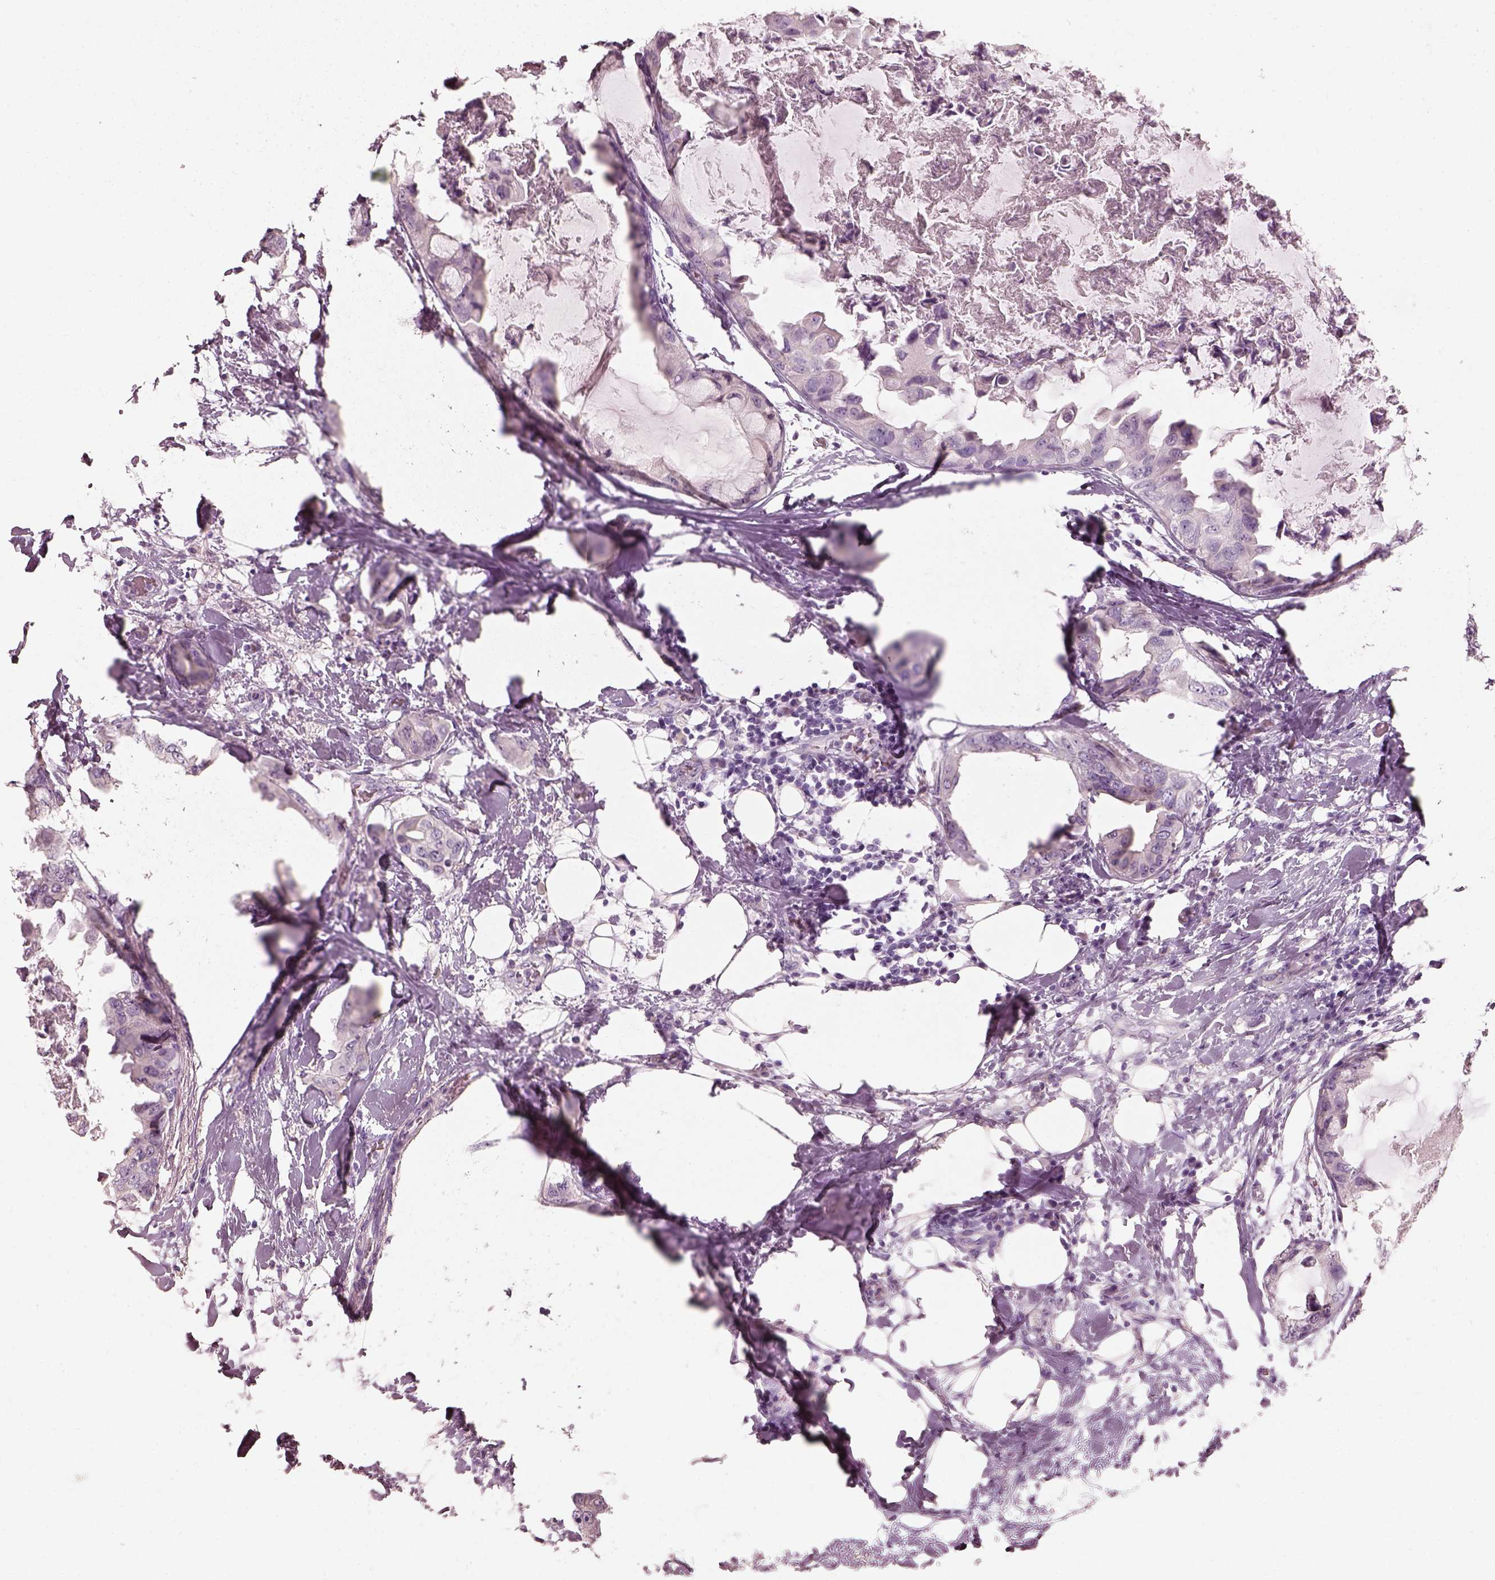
{"staining": {"intensity": "negative", "quantity": "none", "location": "none"}, "tissue": "breast cancer", "cell_type": "Tumor cells", "image_type": "cancer", "snomed": [{"axis": "morphology", "description": "Normal tissue, NOS"}, {"axis": "morphology", "description": "Duct carcinoma"}, {"axis": "topography", "description": "Breast"}], "caption": "Immunohistochemistry (IHC) of human breast cancer reveals no expression in tumor cells.", "gene": "PNOC", "patient": {"sex": "female", "age": 40}}